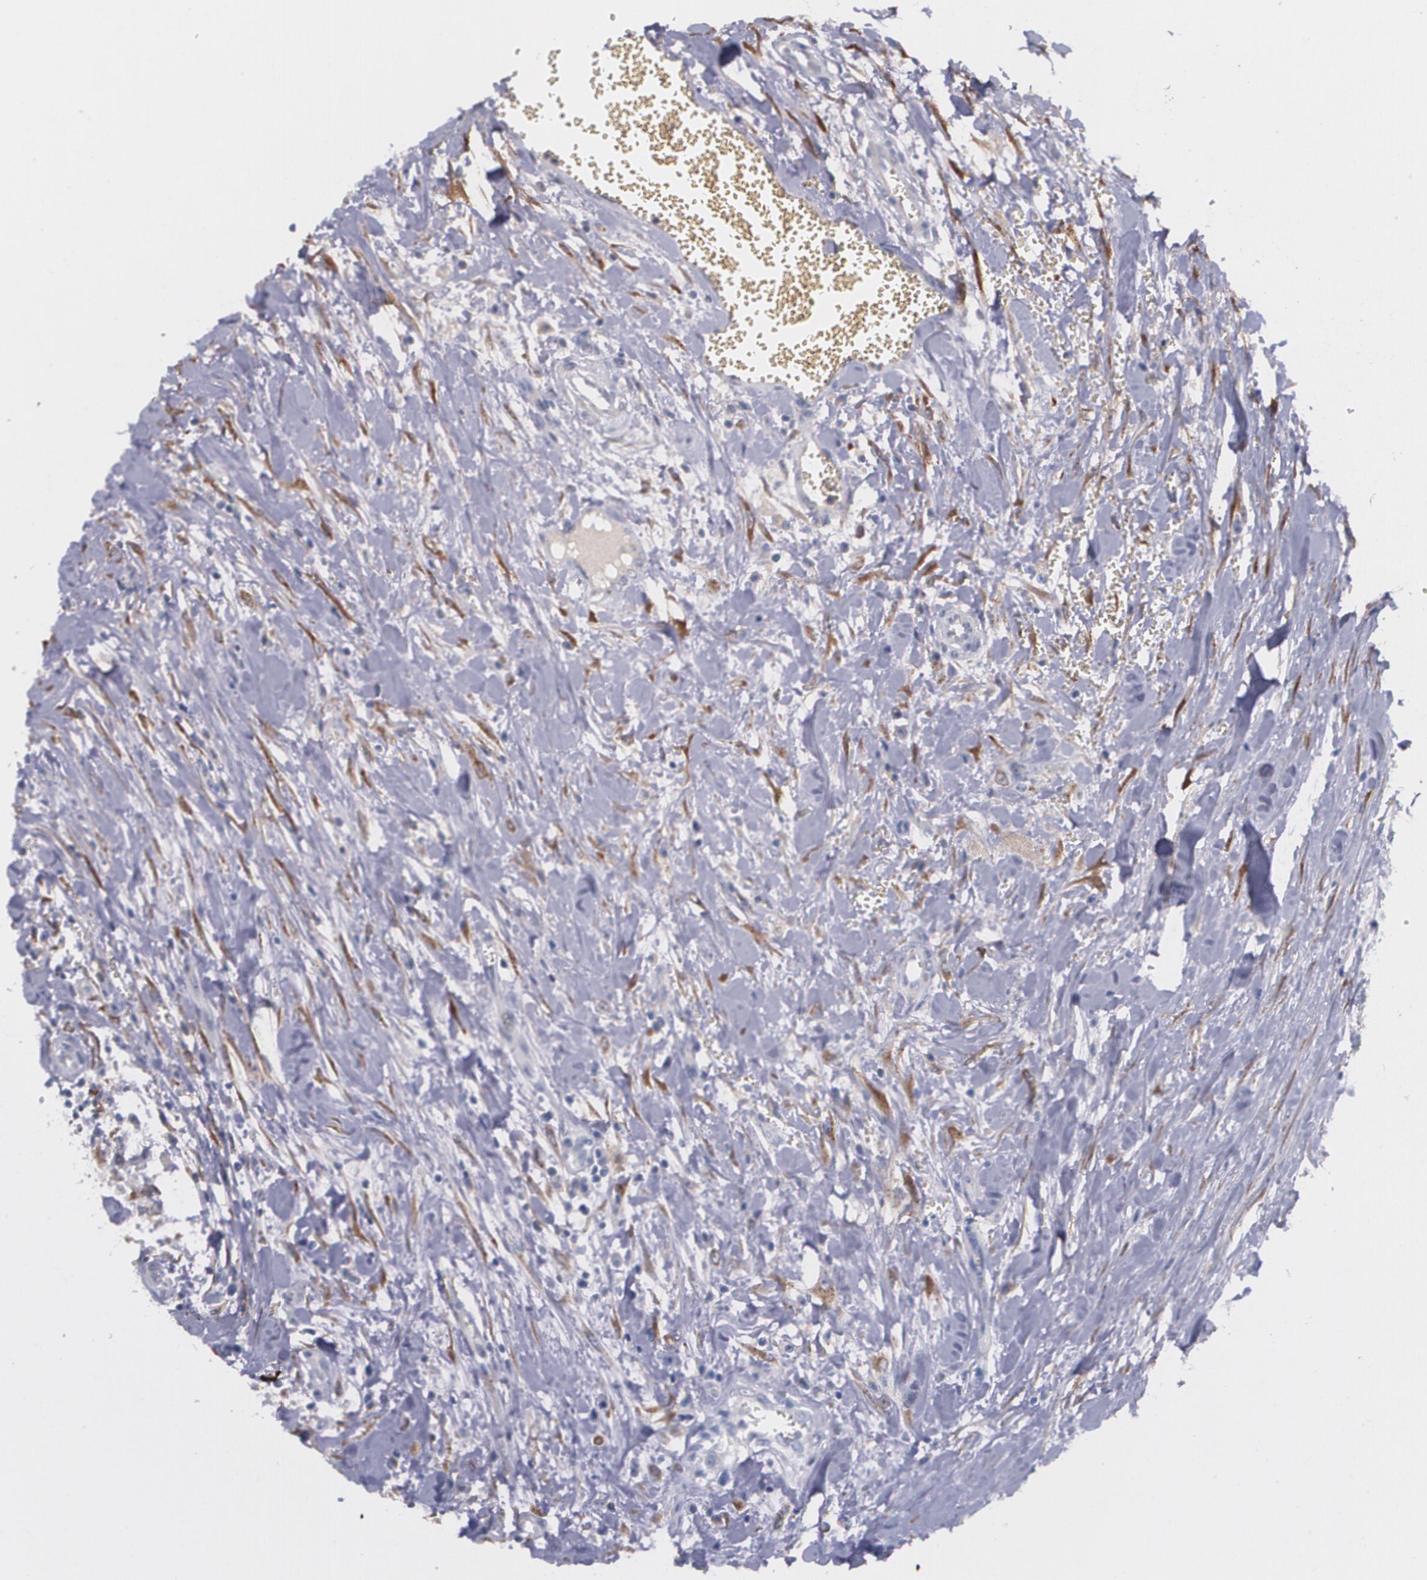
{"staining": {"intensity": "weak", "quantity": "25%-75%", "location": "cytoplasmic/membranous"}, "tissue": "head and neck cancer", "cell_type": "Tumor cells", "image_type": "cancer", "snomed": [{"axis": "morphology", "description": "Squamous cell carcinoma, NOS"}, {"axis": "morphology", "description": "Squamous cell carcinoma, metastatic, NOS"}, {"axis": "topography", "description": "Lymph node"}, {"axis": "topography", "description": "Salivary gland"}, {"axis": "topography", "description": "Head-Neck"}], "caption": "Protein expression analysis of squamous cell carcinoma (head and neck) shows weak cytoplasmic/membranous staining in about 25%-75% of tumor cells.", "gene": "IFNGR2", "patient": {"sex": "female", "age": 74}}